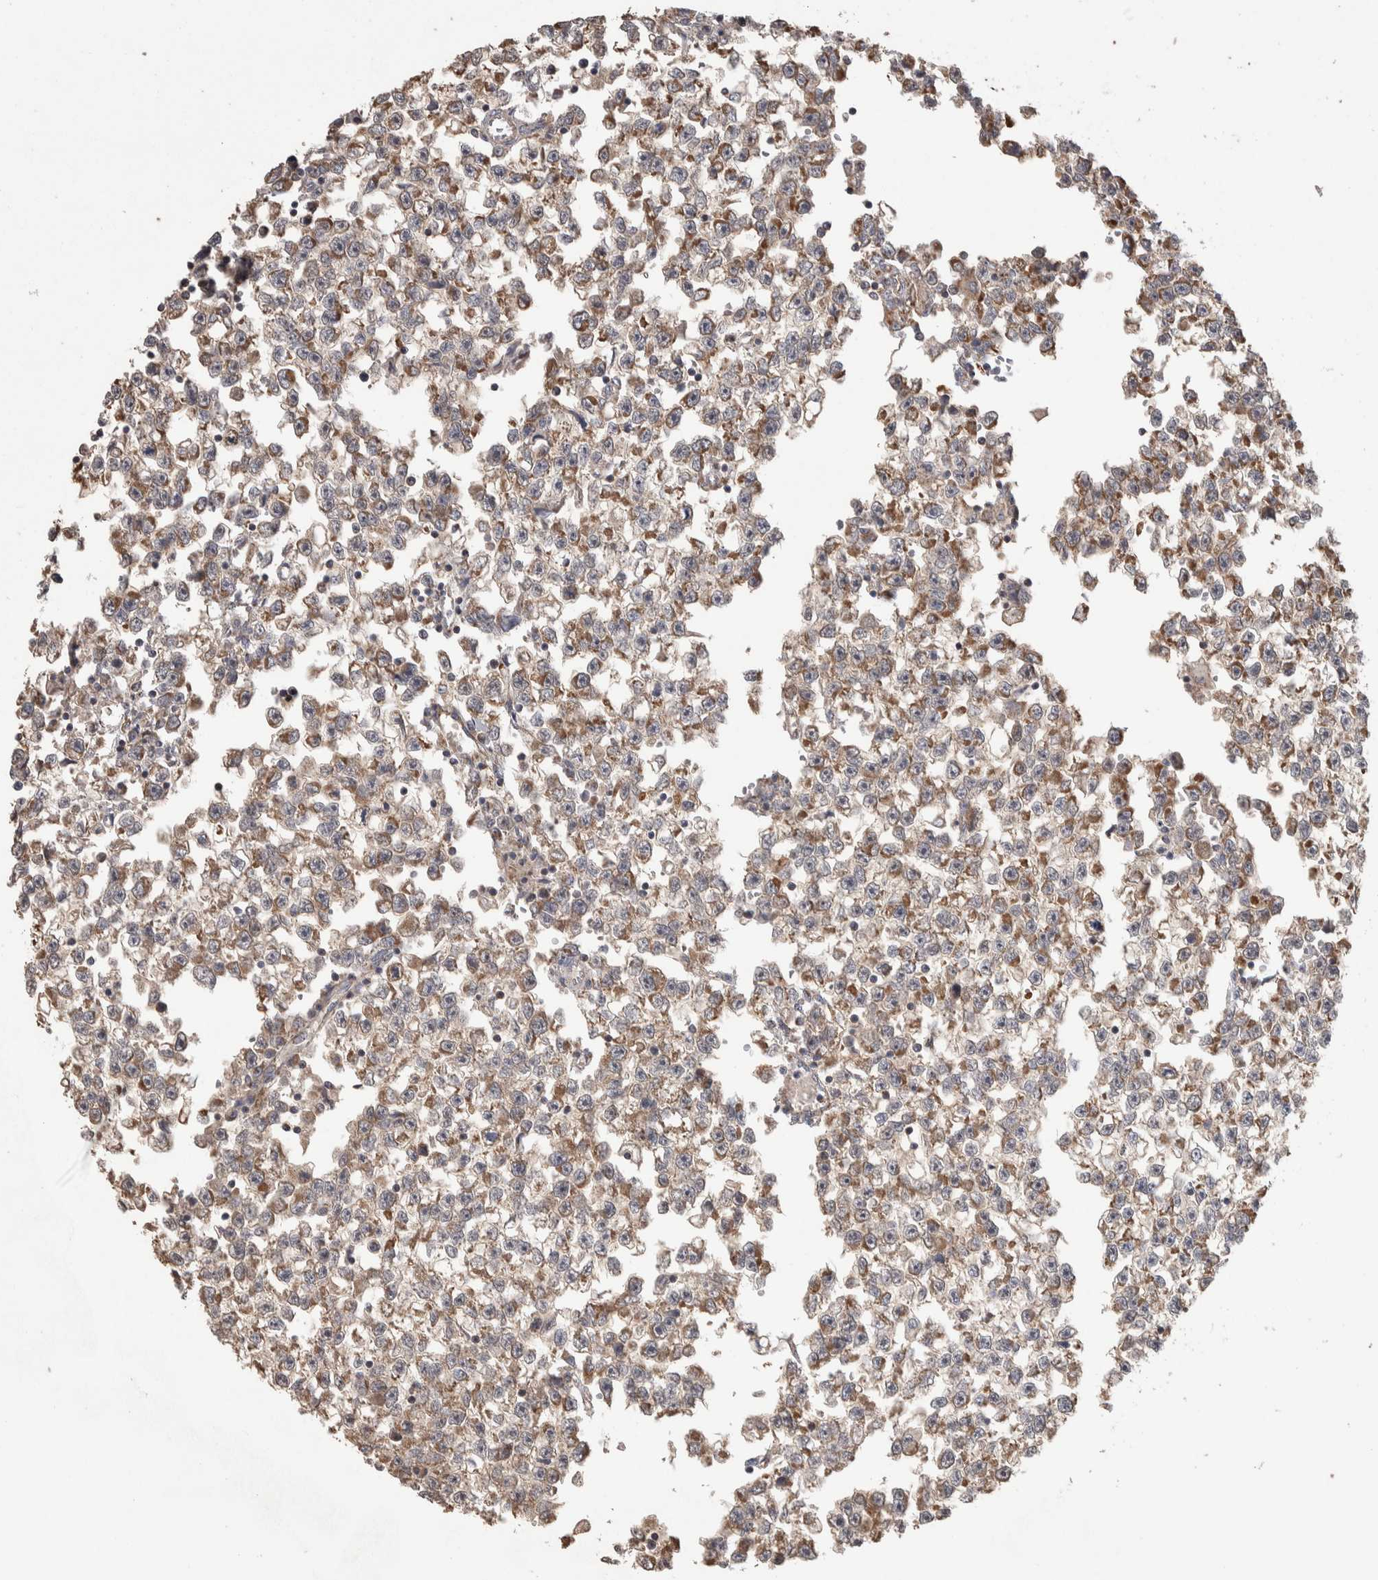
{"staining": {"intensity": "moderate", "quantity": ">75%", "location": "cytoplasmic/membranous"}, "tissue": "testis cancer", "cell_type": "Tumor cells", "image_type": "cancer", "snomed": [{"axis": "morphology", "description": "Seminoma, NOS"}, {"axis": "morphology", "description": "Carcinoma, Embryonal, NOS"}, {"axis": "topography", "description": "Testis"}], "caption": "Protein expression analysis of human testis embryonal carcinoma reveals moderate cytoplasmic/membranous positivity in approximately >75% of tumor cells. The protein is stained brown, and the nuclei are stained in blue (DAB IHC with brightfield microscopy, high magnification).", "gene": "SCO1", "patient": {"sex": "male", "age": 51}}